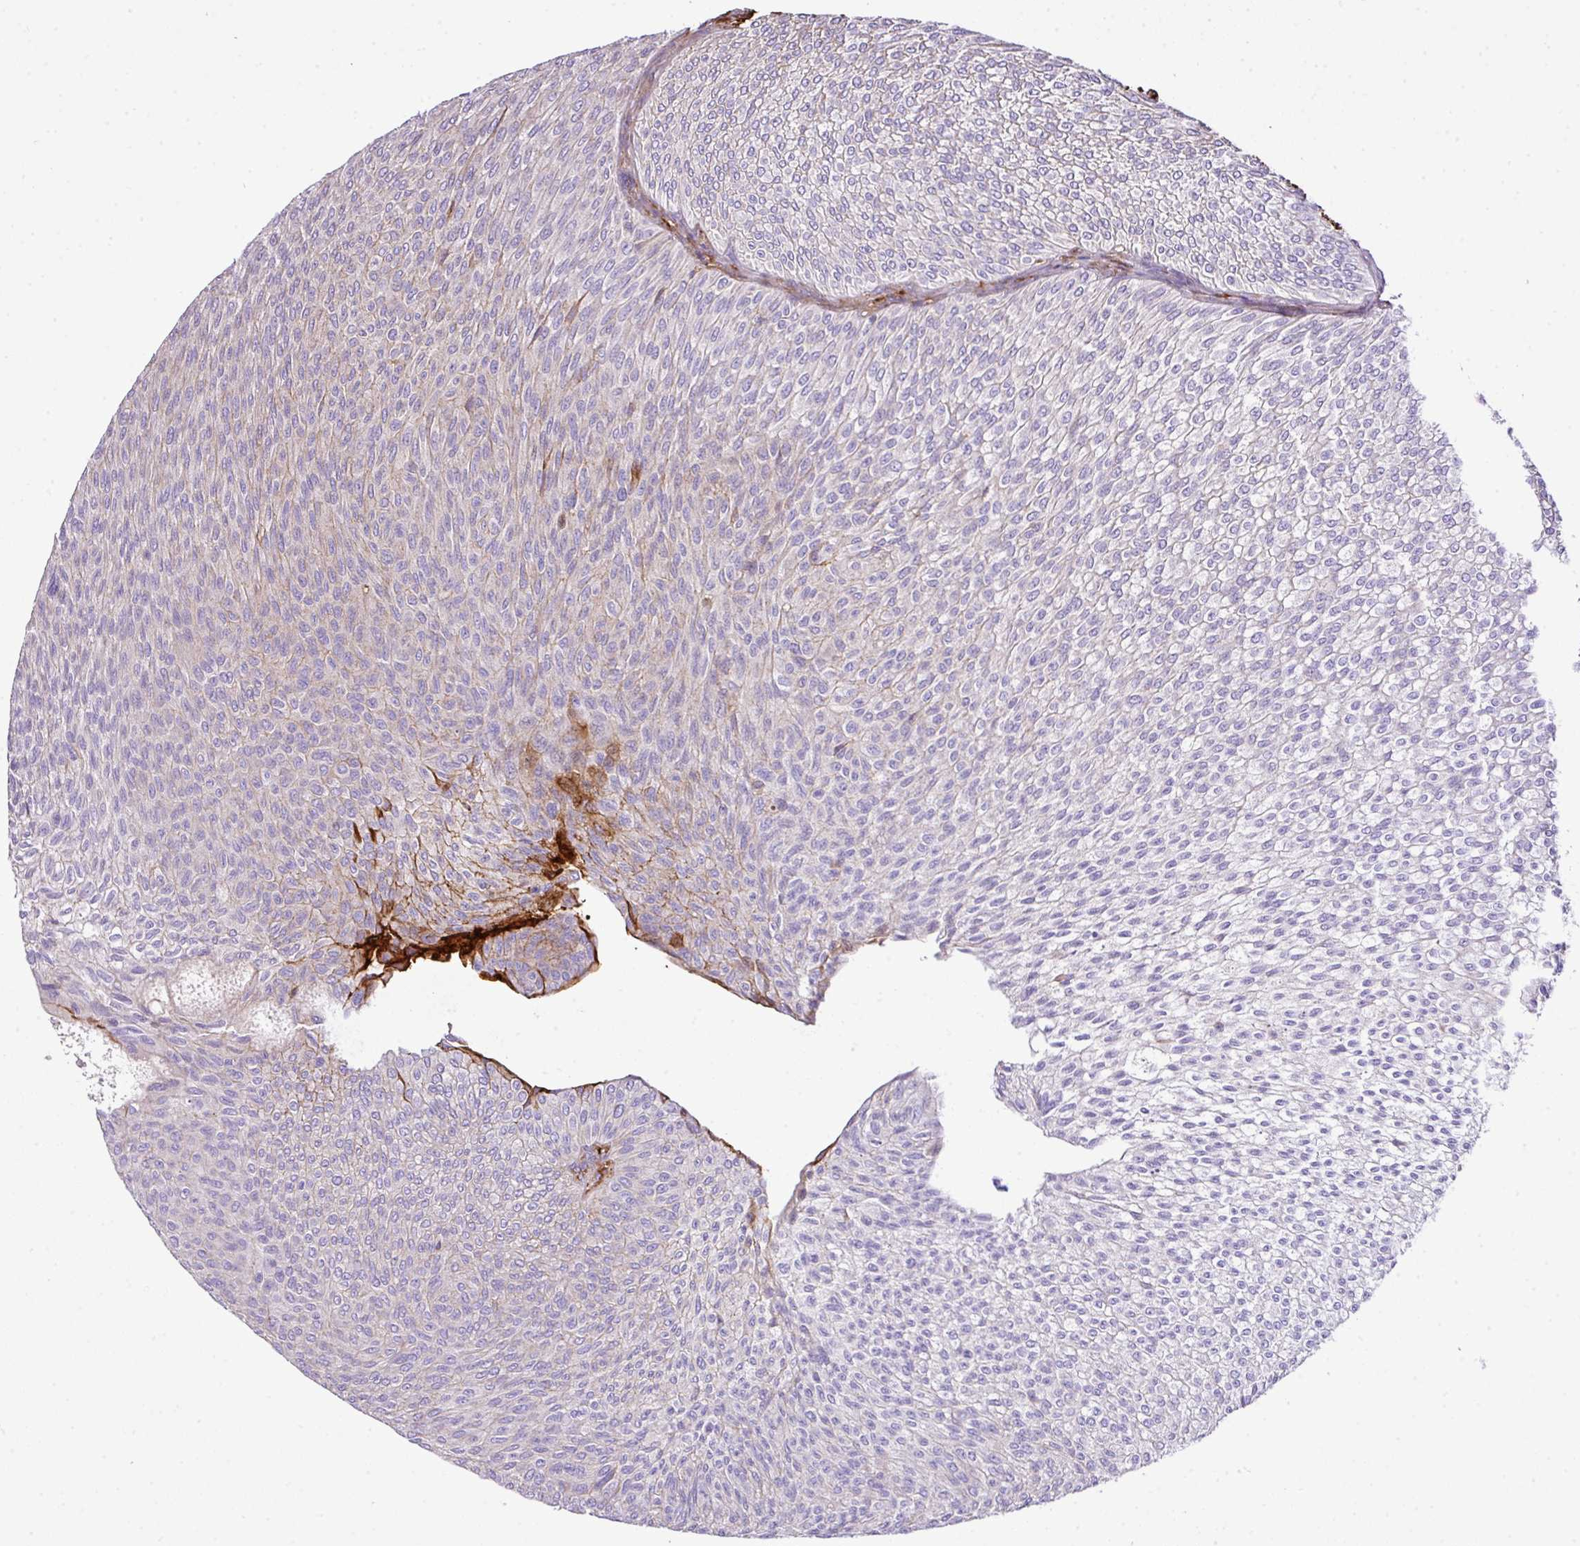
{"staining": {"intensity": "weak", "quantity": "<25%", "location": "cytoplasmic/membranous"}, "tissue": "urothelial cancer", "cell_type": "Tumor cells", "image_type": "cancer", "snomed": [{"axis": "morphology", "description": "Urothelial carcinoma, Low grade"}, {"axis": "topography", "description": "Urinary bladder"}], "caption": "High power microscopy photomicrograph of an immunohistochemistry histopathology image of urothelial carcinoma (low-grade), revealing no significant expression in tumor cells.", "gene": "CTXN2", "patient": {"sex": "male", "age": 91}}